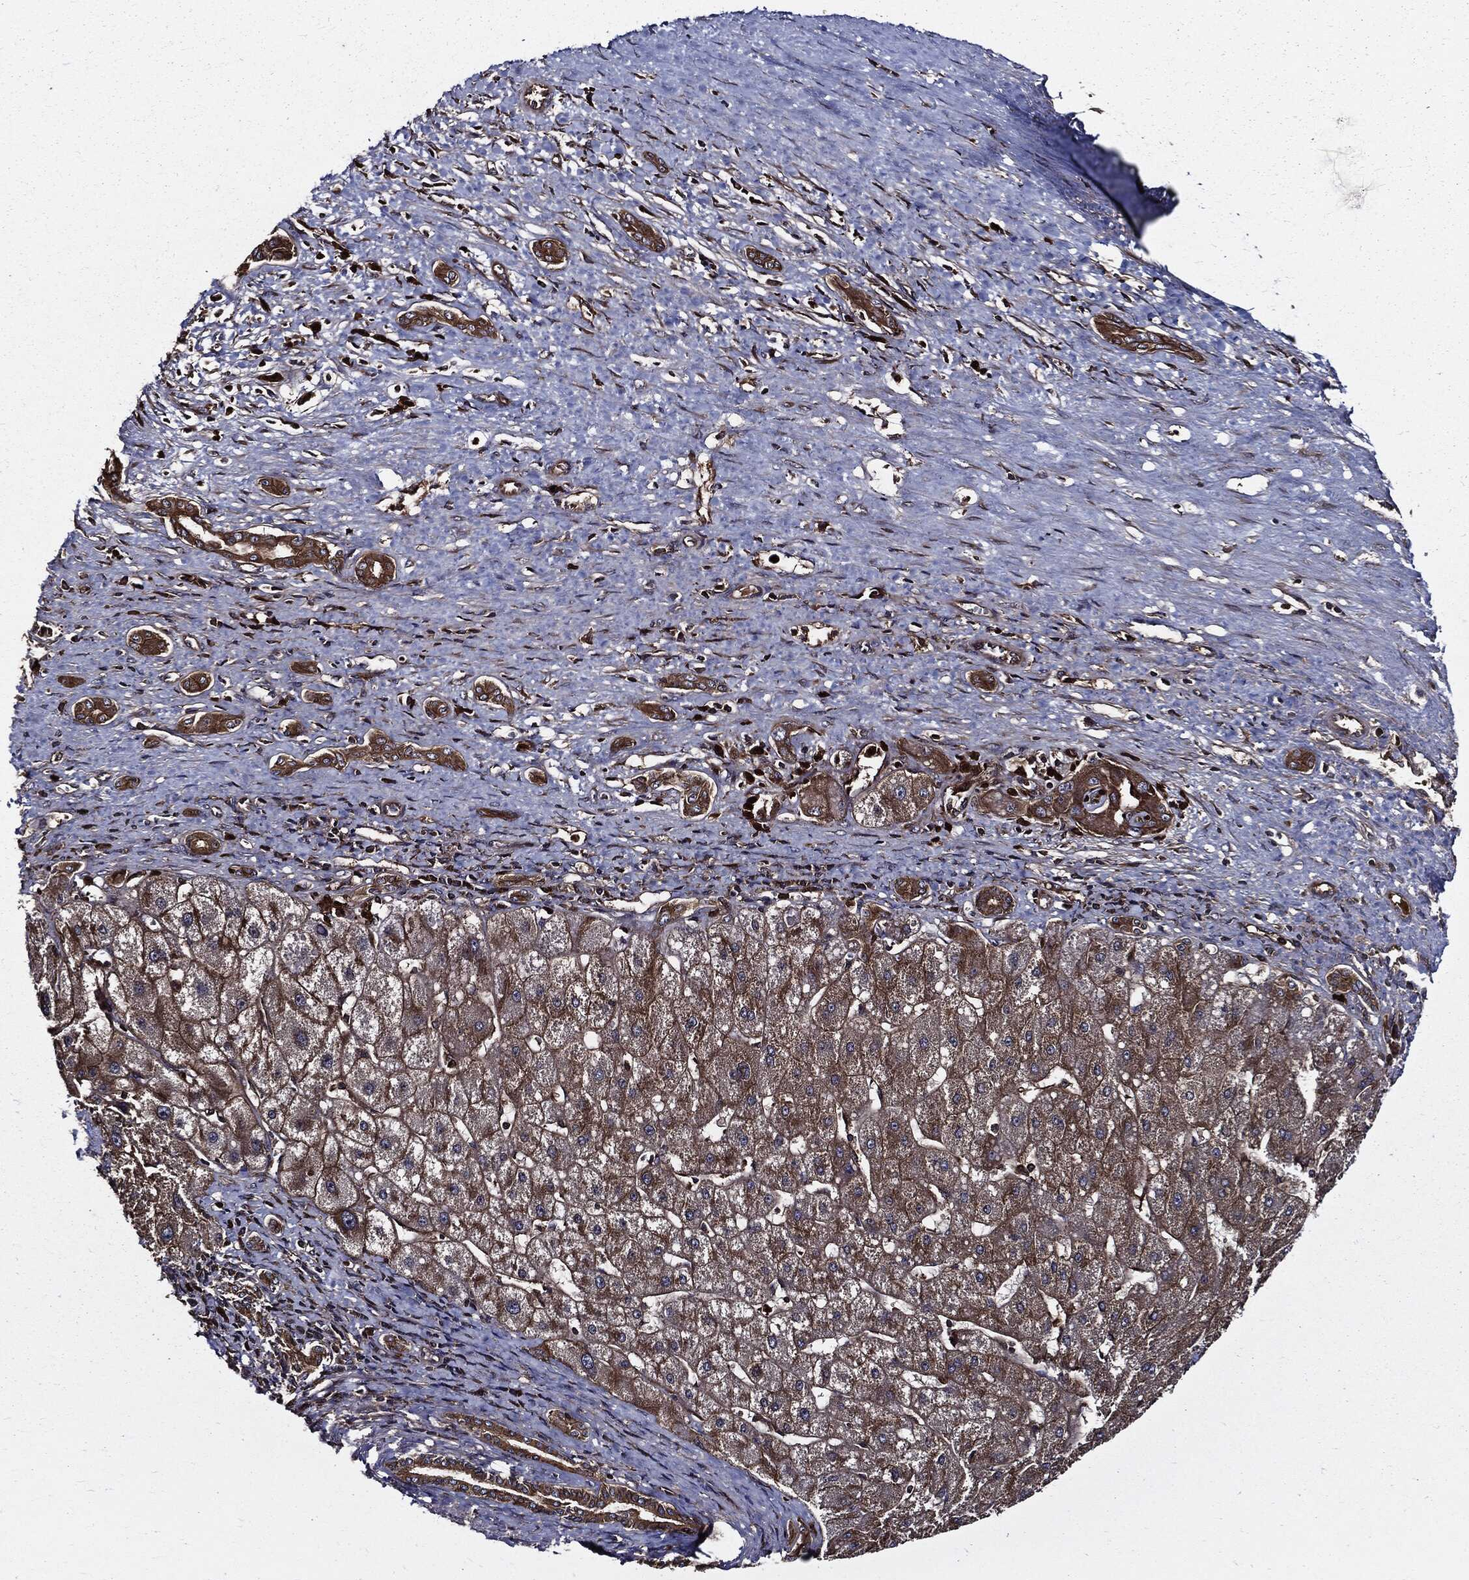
{"staining": {"intensity": "strong", "quantity": "25%-75%", "location": "cytoplasmic/membranous"}, "tissue": "liver cancer", "cell_type": "Tumor cells", "image_type": "cancer", "snomed": [{"axis": "morphology", "description": "Carcinoma, Hepatocellular, NOS"}, {"axis": "topography", "description": "Liver"}], "caption": "Human liver hepatocellular carcinoma stained with a brown dye reveals strong cytoplasmic/membranous positive expression in approximately 25%-75% of tumor cells.", "gene": "PDCD6IP", "patient": {"sex": "female", "age": 82}}